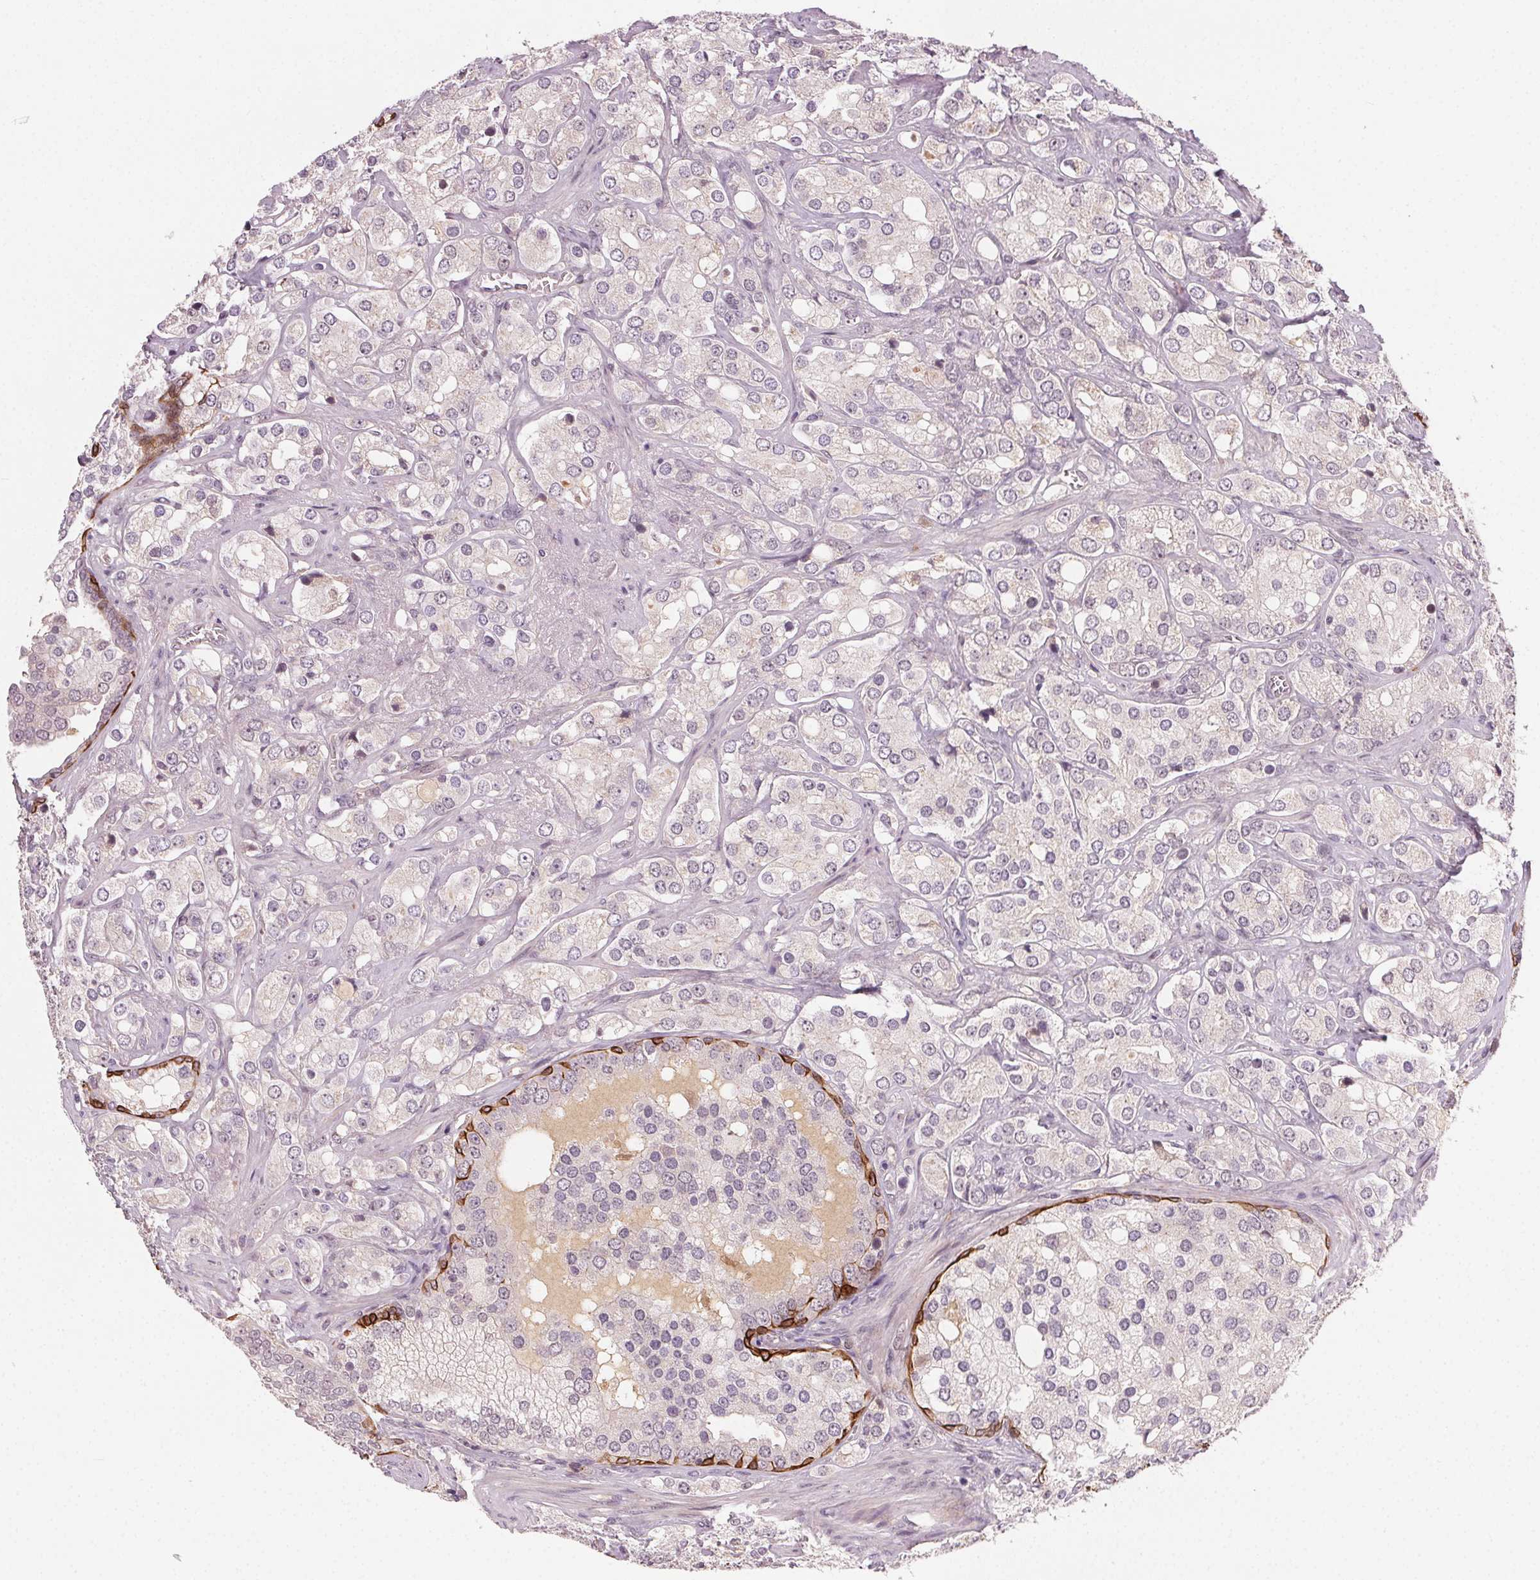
{"staining": {"intensity": "negative", "quantity": "none", "location": "none"}, "tissue": "prostate cancer", "cell_type": "Tumor cells", "image_type": "cancer", "snomed": [{"axis": "morphology", "description": "Adenocarcinoma, High grade"}, {"axis": "topography", "description": "Prostate"}], "caption": "High power microscopy micrograph of an immunohistochemistry (IHC) image of adenocarcinoma (high-grade) (prostate), revealing no significant staining in tumor cells.", "gene": "TUB", "patient": {"sex": "male", "age": 67}}